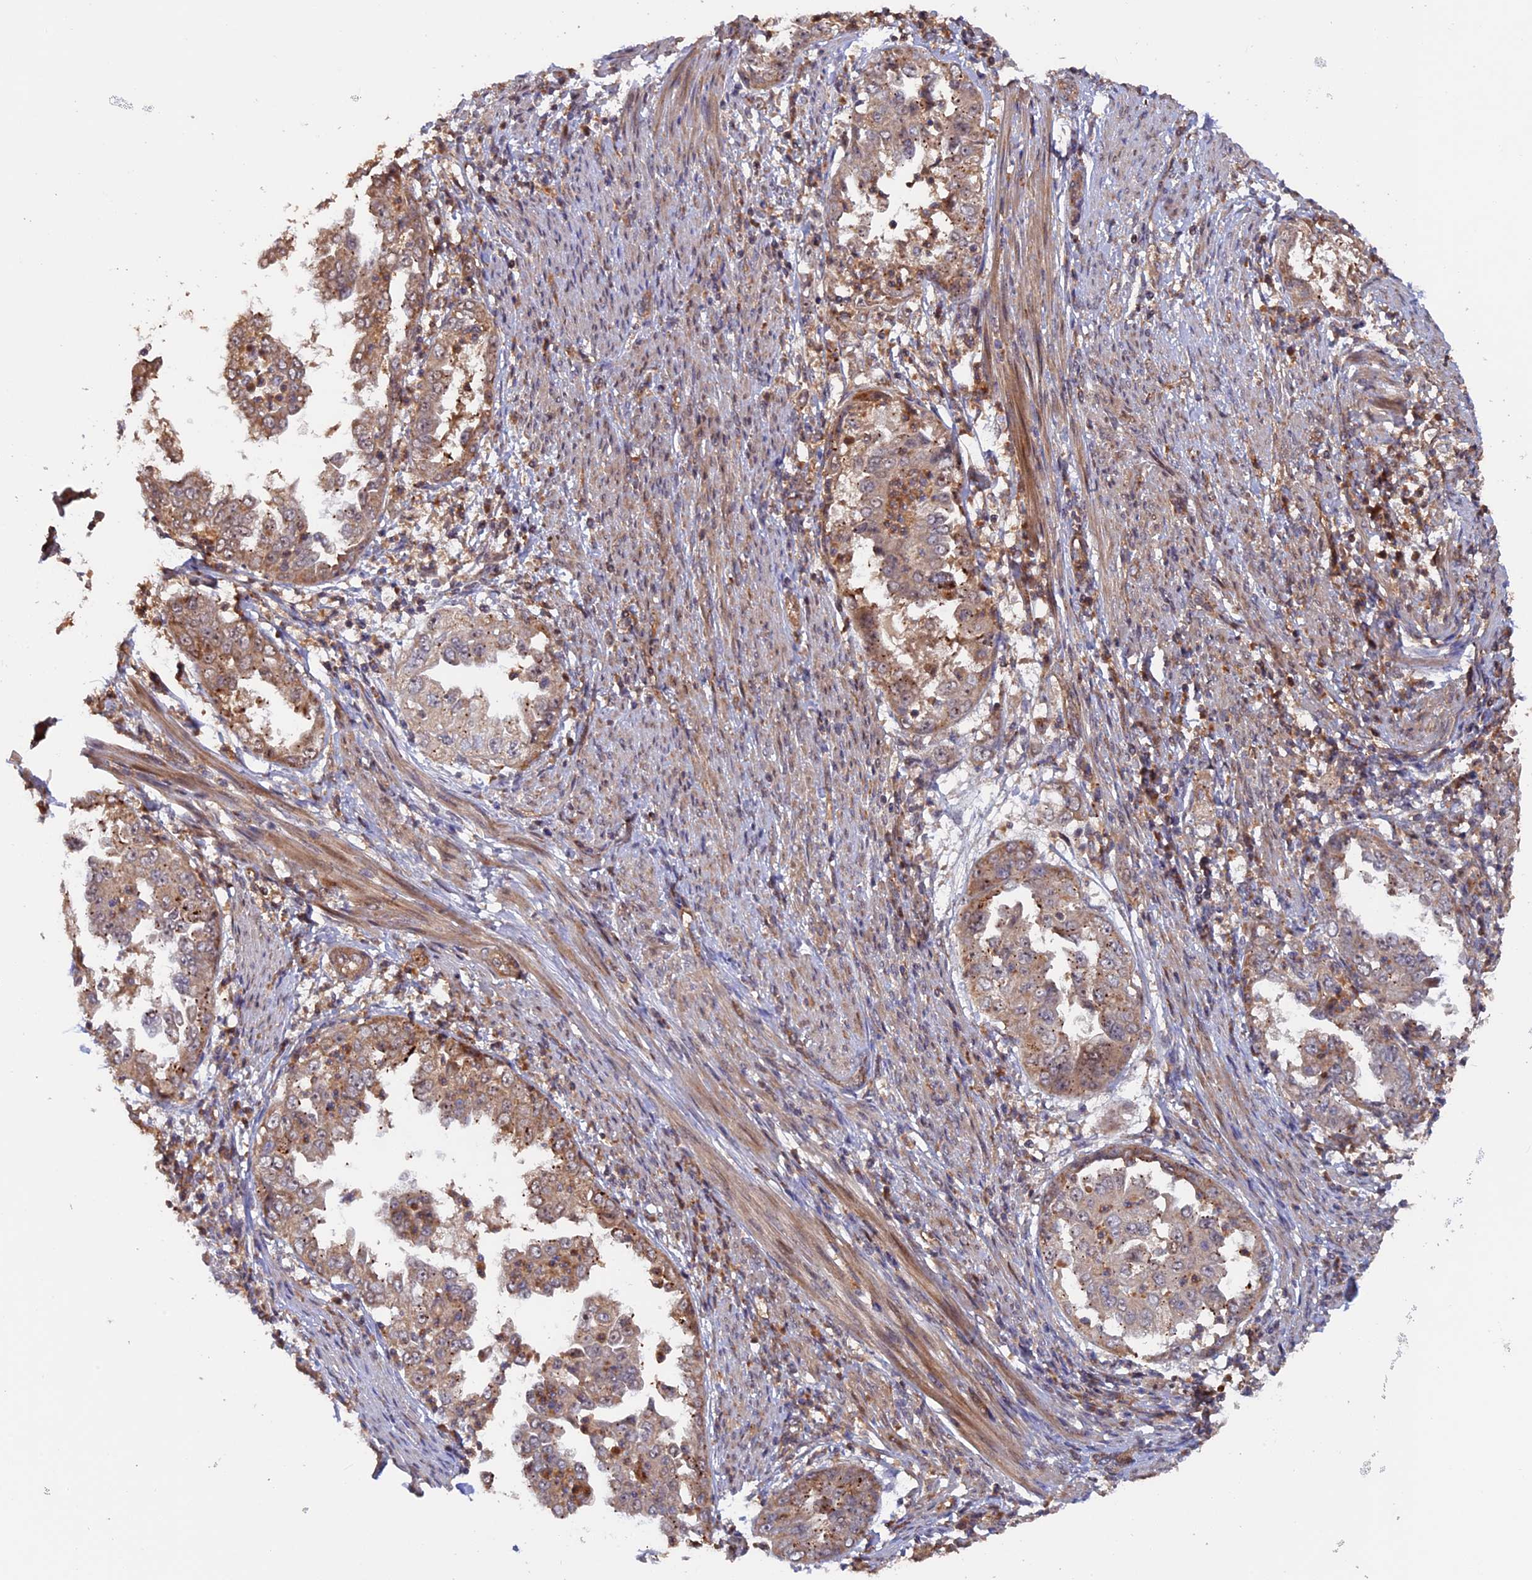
{"staining": {"intensity": "moderate", "quantity": ">75%", "location": "cytoplasmic/membranous,nuclear"}, "tissue": "endometrial cancer", "cell_type": "Tumor cells", "image_type": "cancer", "snomed": [{"axis": "morphology", "description": "Adenocarcinoma, NOS"}, {"axis": "topography", "description": "Endometrium"}], "caption": "Moderate cytoplasmic/membranous and nuclear protein expression is seen in about >75% of tumor cells in endometrial adenocarcinoma.", "gene": "FERMT1", "patient": {"sex": "female", "age": 85}}